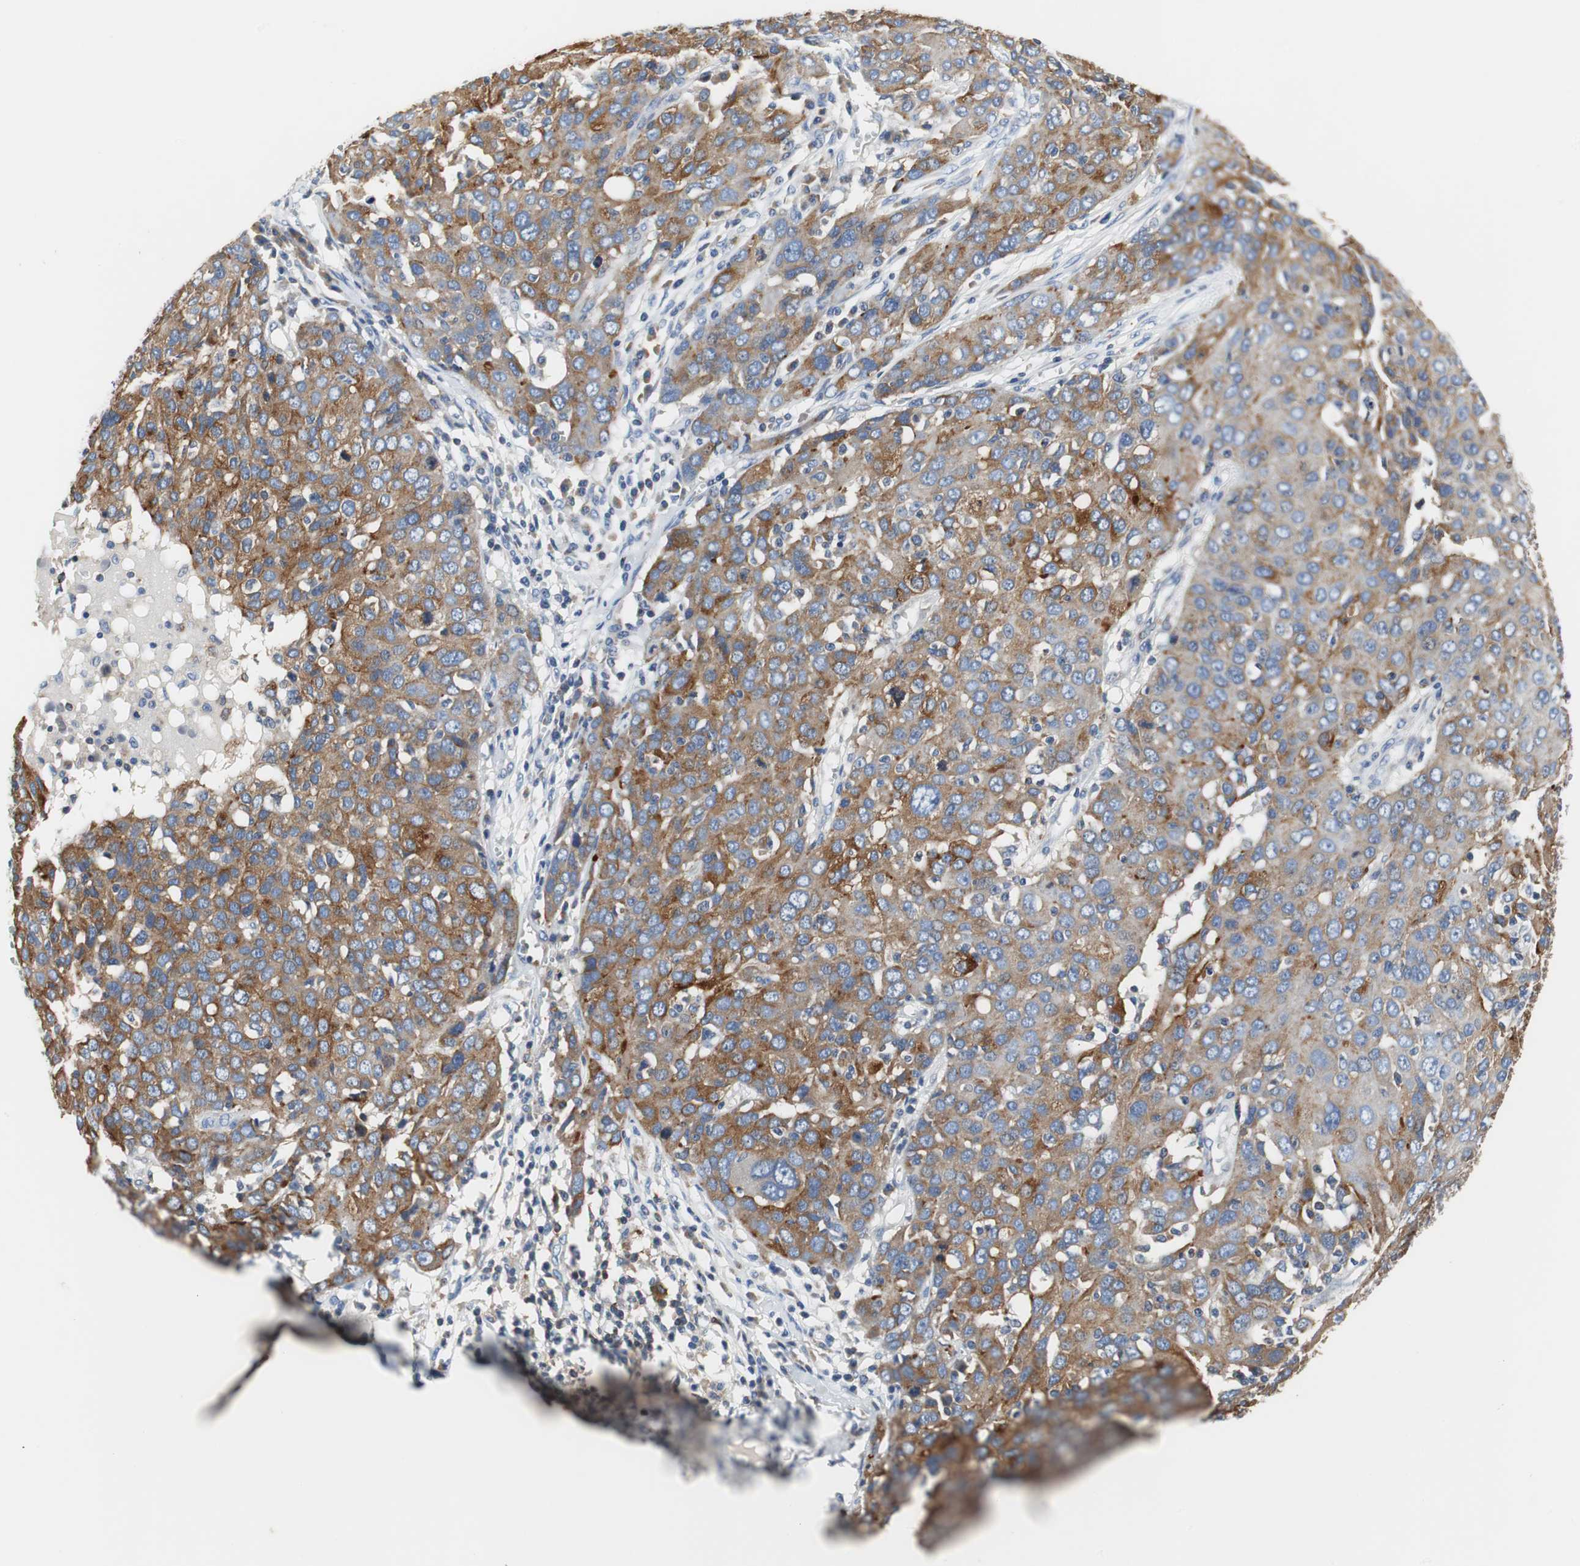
{"staining": {"intensity": "strong", "quantity": ">75%", "location": "cytoplasmic/membranous"}, "tissue": "ovarian cancer", "cell_type": "Tumor cells", "image_type": "cancer", "snomed": [{"axis": "morphology", "description": "Carcinoma, endometroid"}, {"axis": "topography", "description": "Ovary"}], "caption": "High-power microscopy captured an immunohistochemistry (IHC) histopathology image of ovarian cancer (endometroid carcinoma), revealing strong cytoplasmic/membranous expression in about >75% of tumor cells. (Brightfield microscopy of DAB IHC at high magnification).", "gene": "VAMP8", "patient": {"sex": "female", "age": 50}}